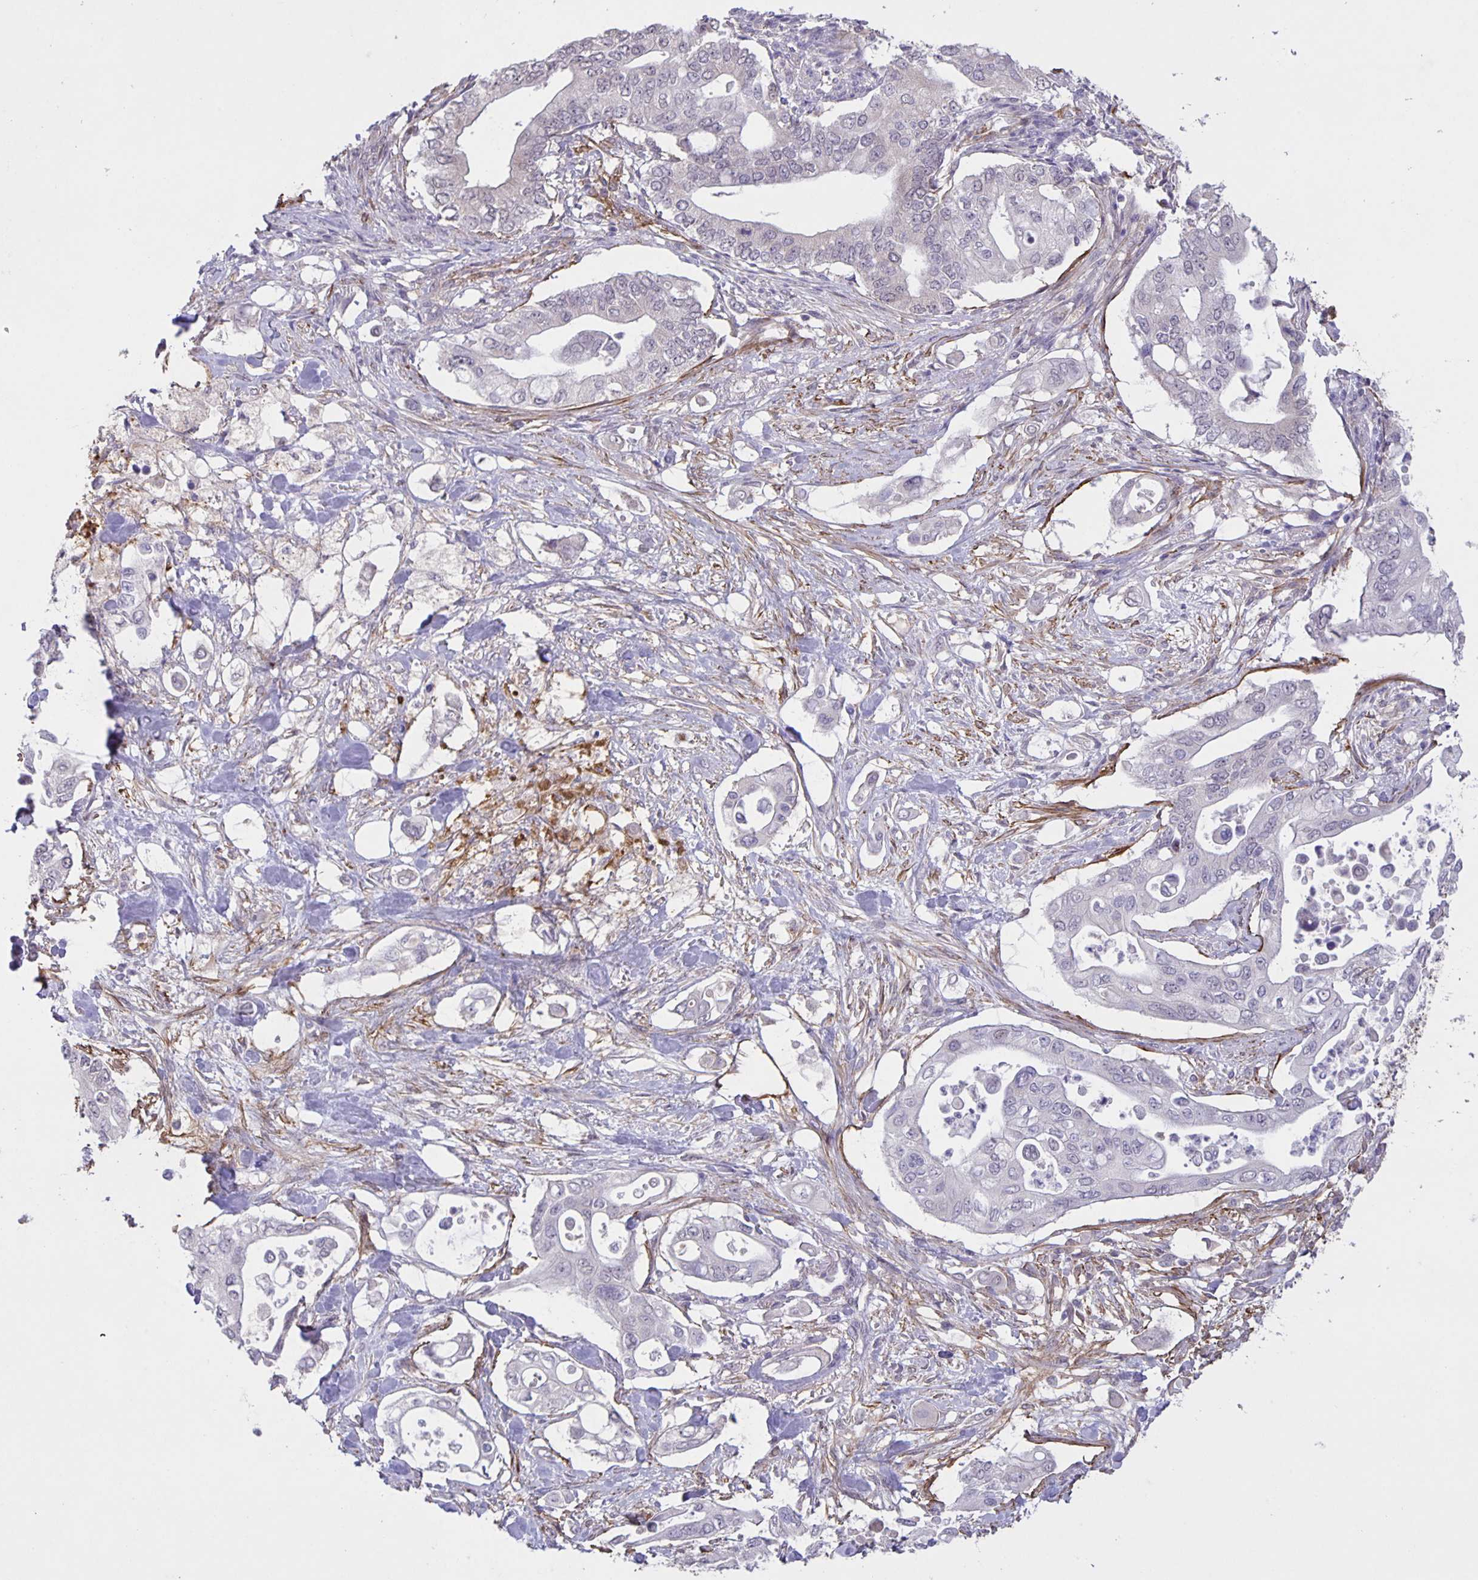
{"staining": {"intensity": "negative", "quantity": "none", "location": "none"}, "tissue": "pancreatic cancer", "cell_type": "Tumor cells", "image_type": "cancer", "snomed": [{"axis": "morphology", "description": "Adenocarcinoma, NOS"}, {"axis": "topography", "description": "Pancreas"}], "caption": "A micrograph of pancreatic cancer (adenocarcinoma) stained for a protein demonstrates no brown staining in tumor cells. (Brightfield microscopy of DAB immunohistochemistry (IHC) at high magnification).", "gene": "SRCIN1", "patient": {"sex": "female", "age": 63}}